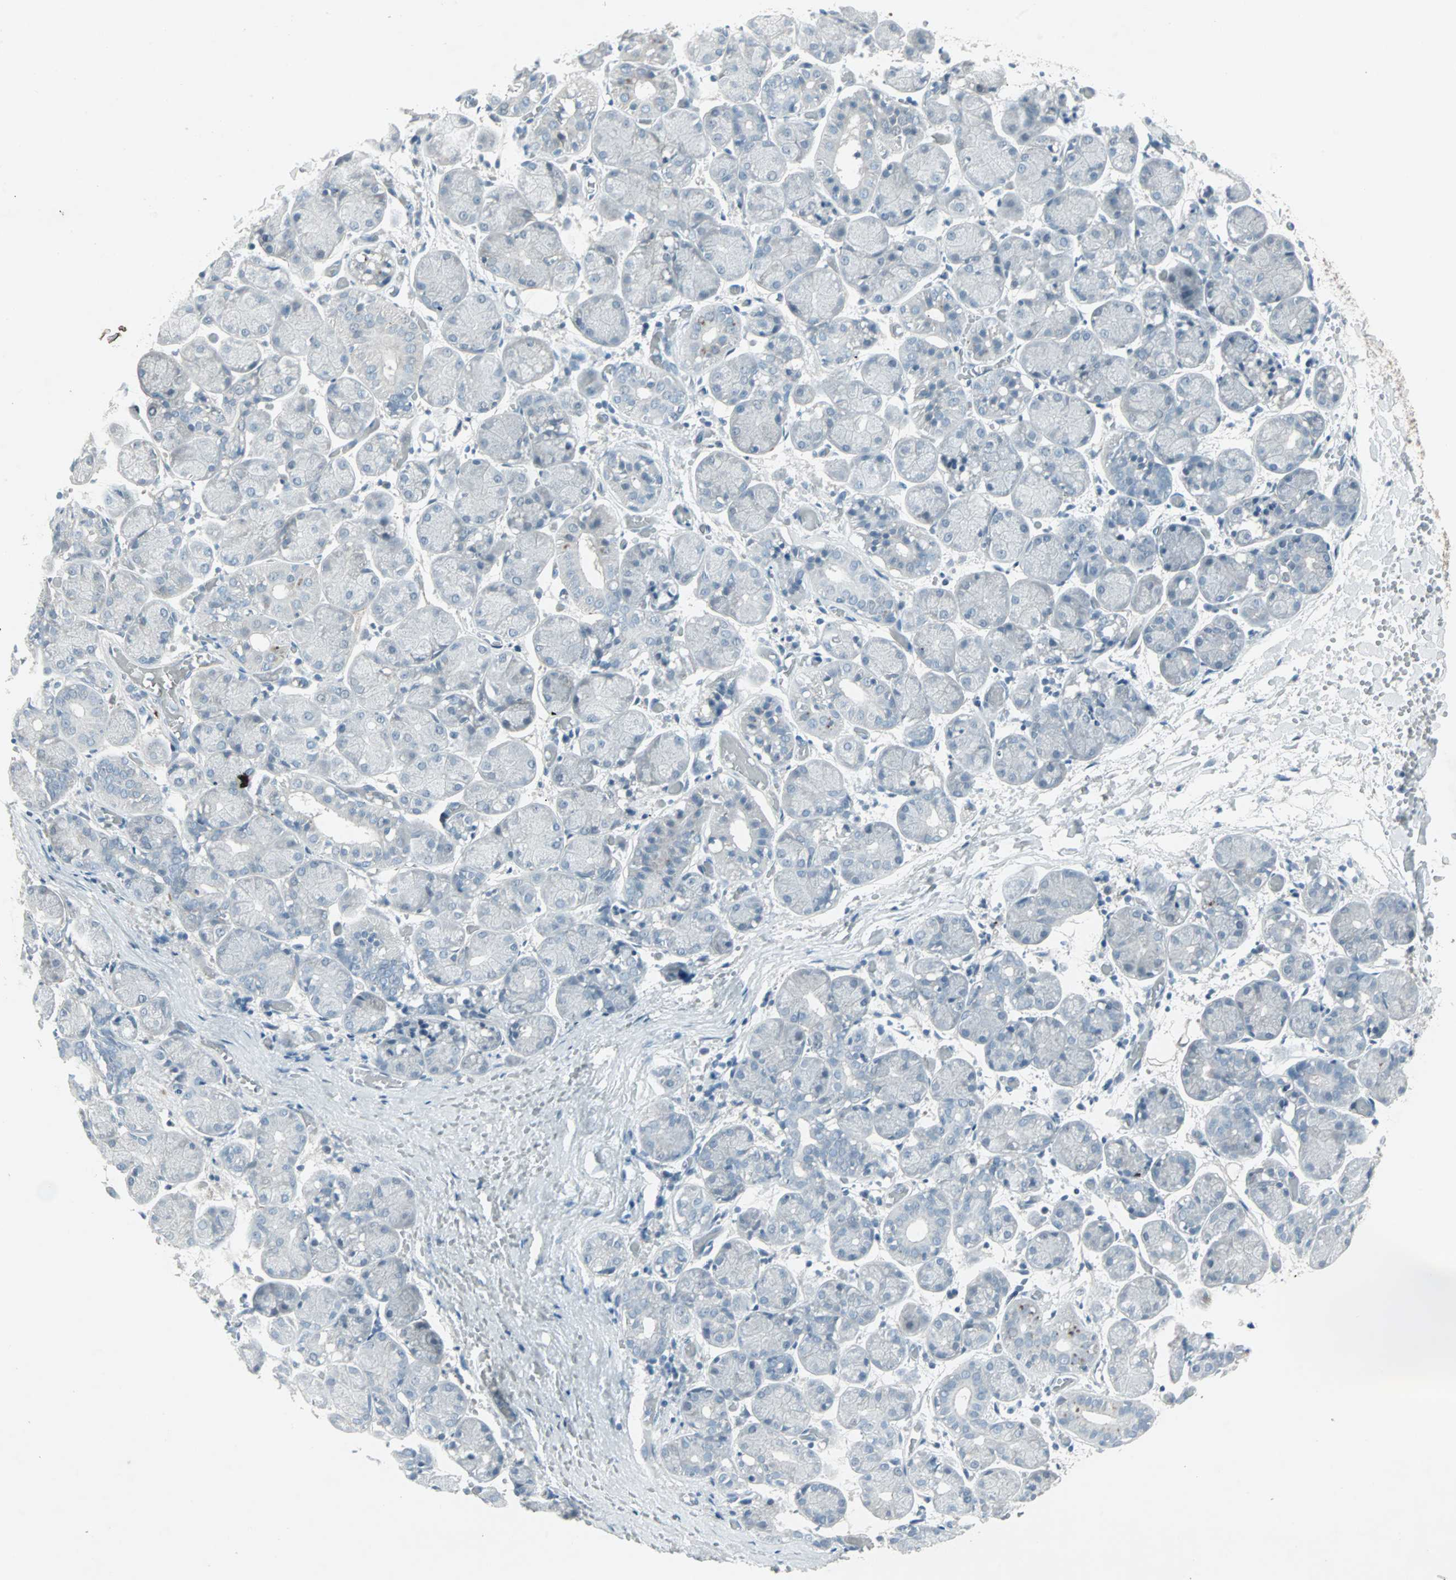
{"staining": {"intensity": "negative", "quantity": "none", "location": "none"}, "tissue": "salivary gland", "cell_type": "Glandular cells", "image_type": "normal", "snomed": [{"axis": "morphology", "description": "Normal tissue, NOS"}, {"axis": "topography", "description": "Salivary gland"}], "caption": "Immunohistochemical staining of unremarkable salivary gland exhibits no significant expression in glandular cells.", "gene": "LANCL3", "patient": {"sex": "female", "age": 24}}